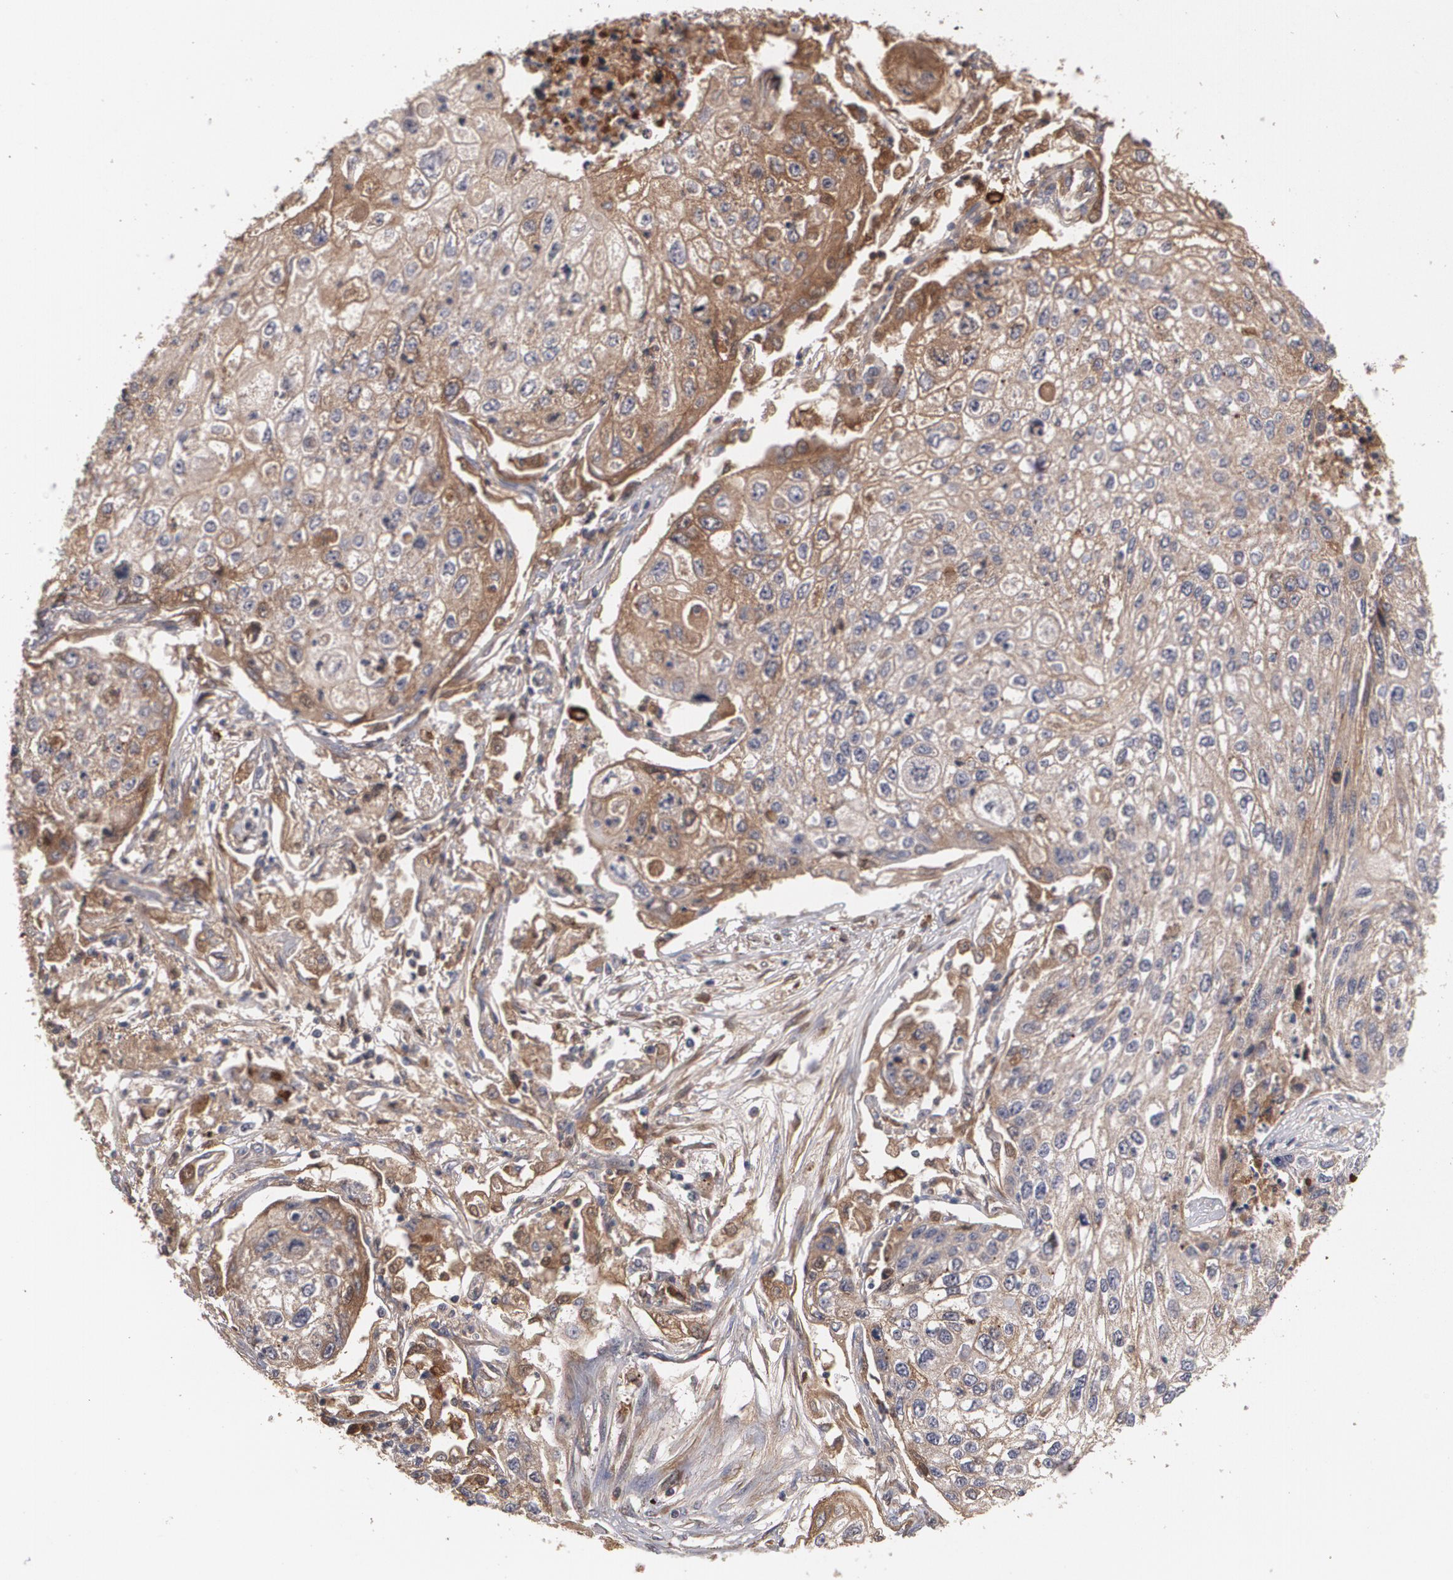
{"staining": {"intensity": "strong", "quantity": ">75%", "location": "cytoplasmic/membranous"}, "tissue": "lung cancer", "cell_type": "Tumor cells", "image_type": "cancer", "snomed": [{"axis": "morphology", "description": "Squamous cell carcinoma, NOS"}, {"axis": "topography", "description": "Lung"}], "caption": "Tumor cells show high levels of strong cytoplasmic/membranous positivity in about >75% of cells in lung cancer (squamous cell carcinoma). Nuclei are stained in blue.", "gene": "ARF6", "patient": {"sex": "male", "age": 75}}